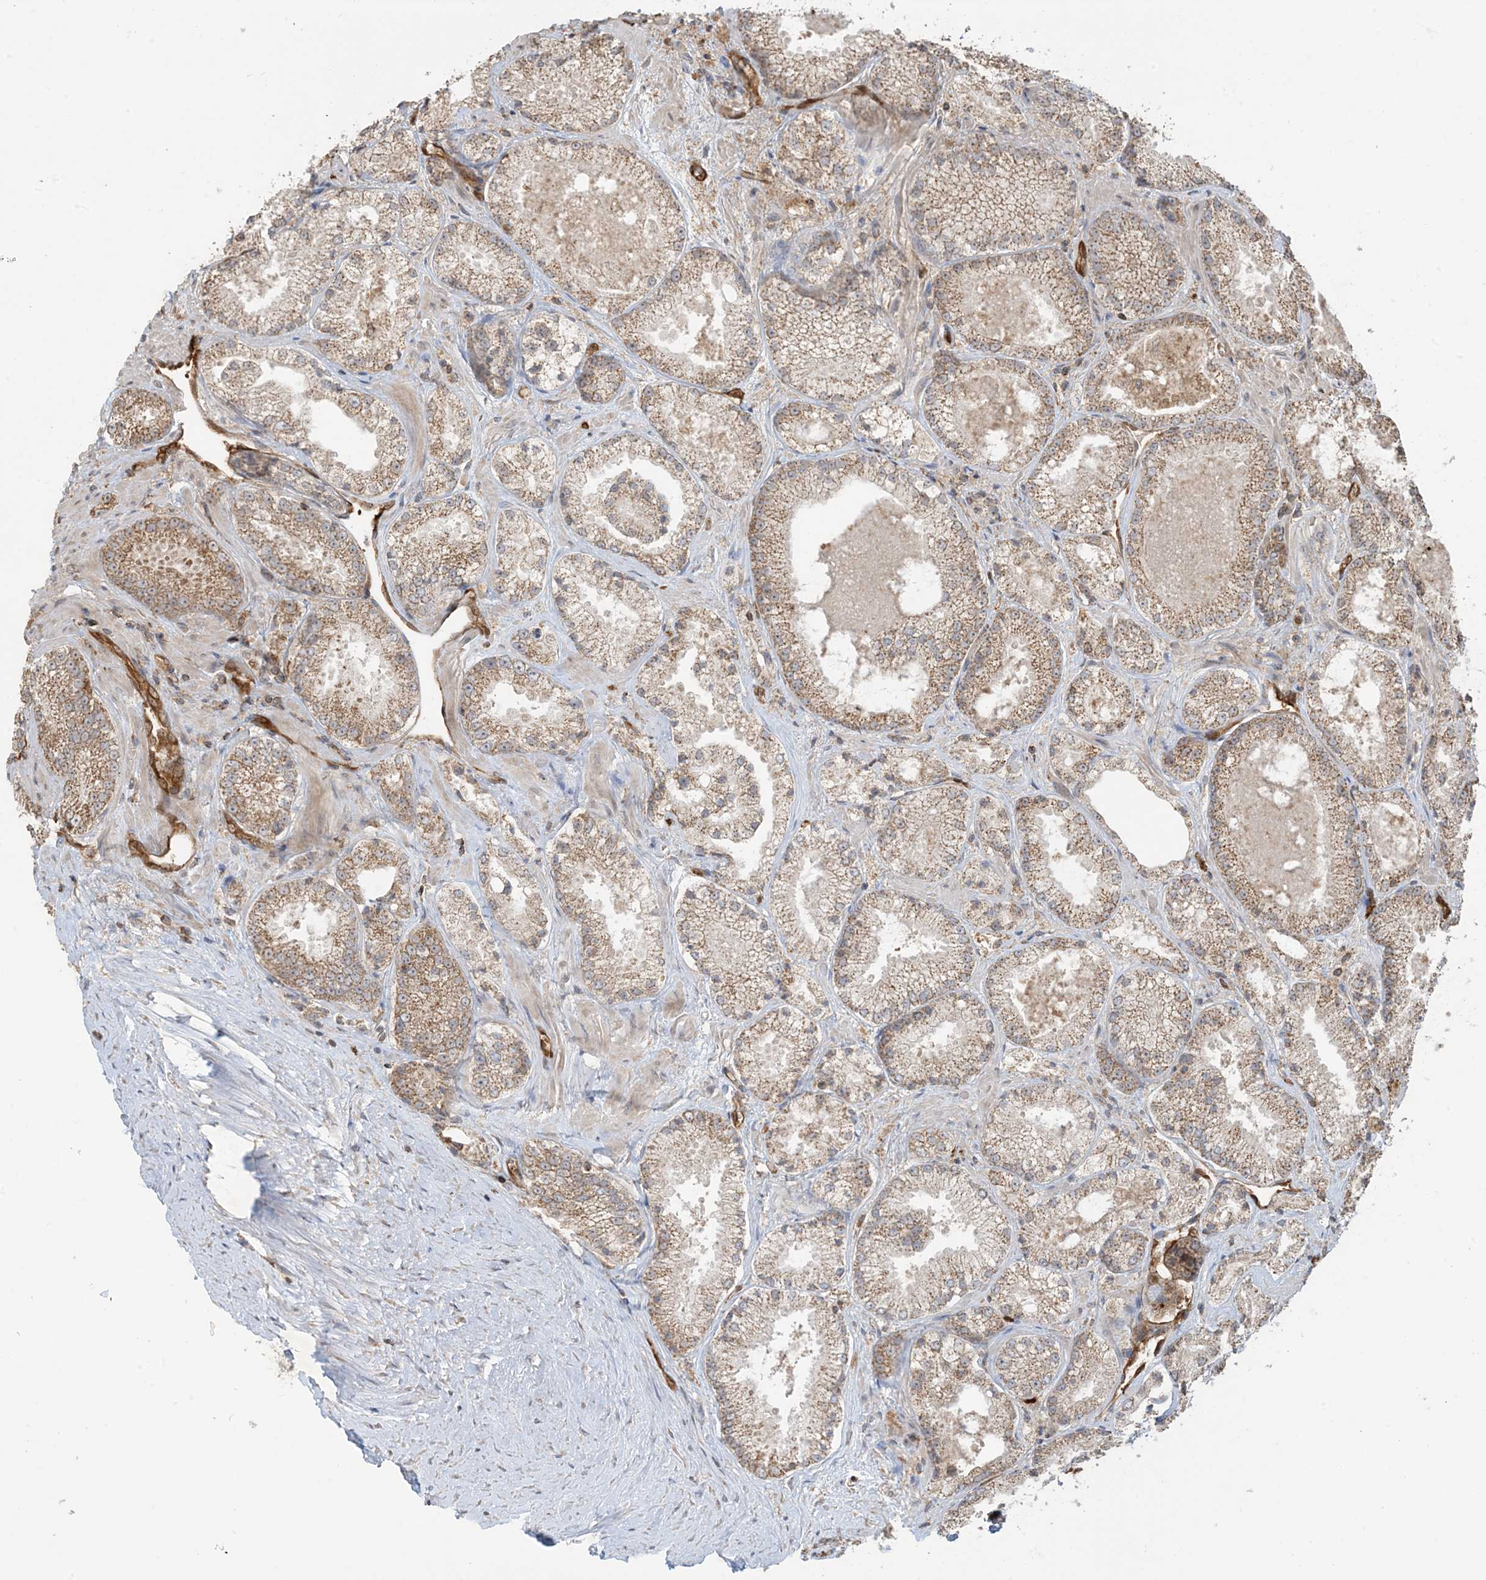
{"staining": {"intensity": "weak", "quantity": ">75%", "location": "cytoplasmic/membranous"}, "tissue": "prostate cancer", "cell_type": "Tumor cells", "image_type": "cancer", "snomed": [{"axis": "morphology", "description": "Adenocarcinoma, High grade"}, {"axis": "topography", "description": "Prostate"}], "caption": "Human prostate adenocarcinoma (high-grade) stained with a brown dye demonstrates weak cytoplasmic/membranous positive positivity in approximately >75% of tumor cells.", "gene": "PPM1F", "patient": {"sex": "male", "age": 73}}